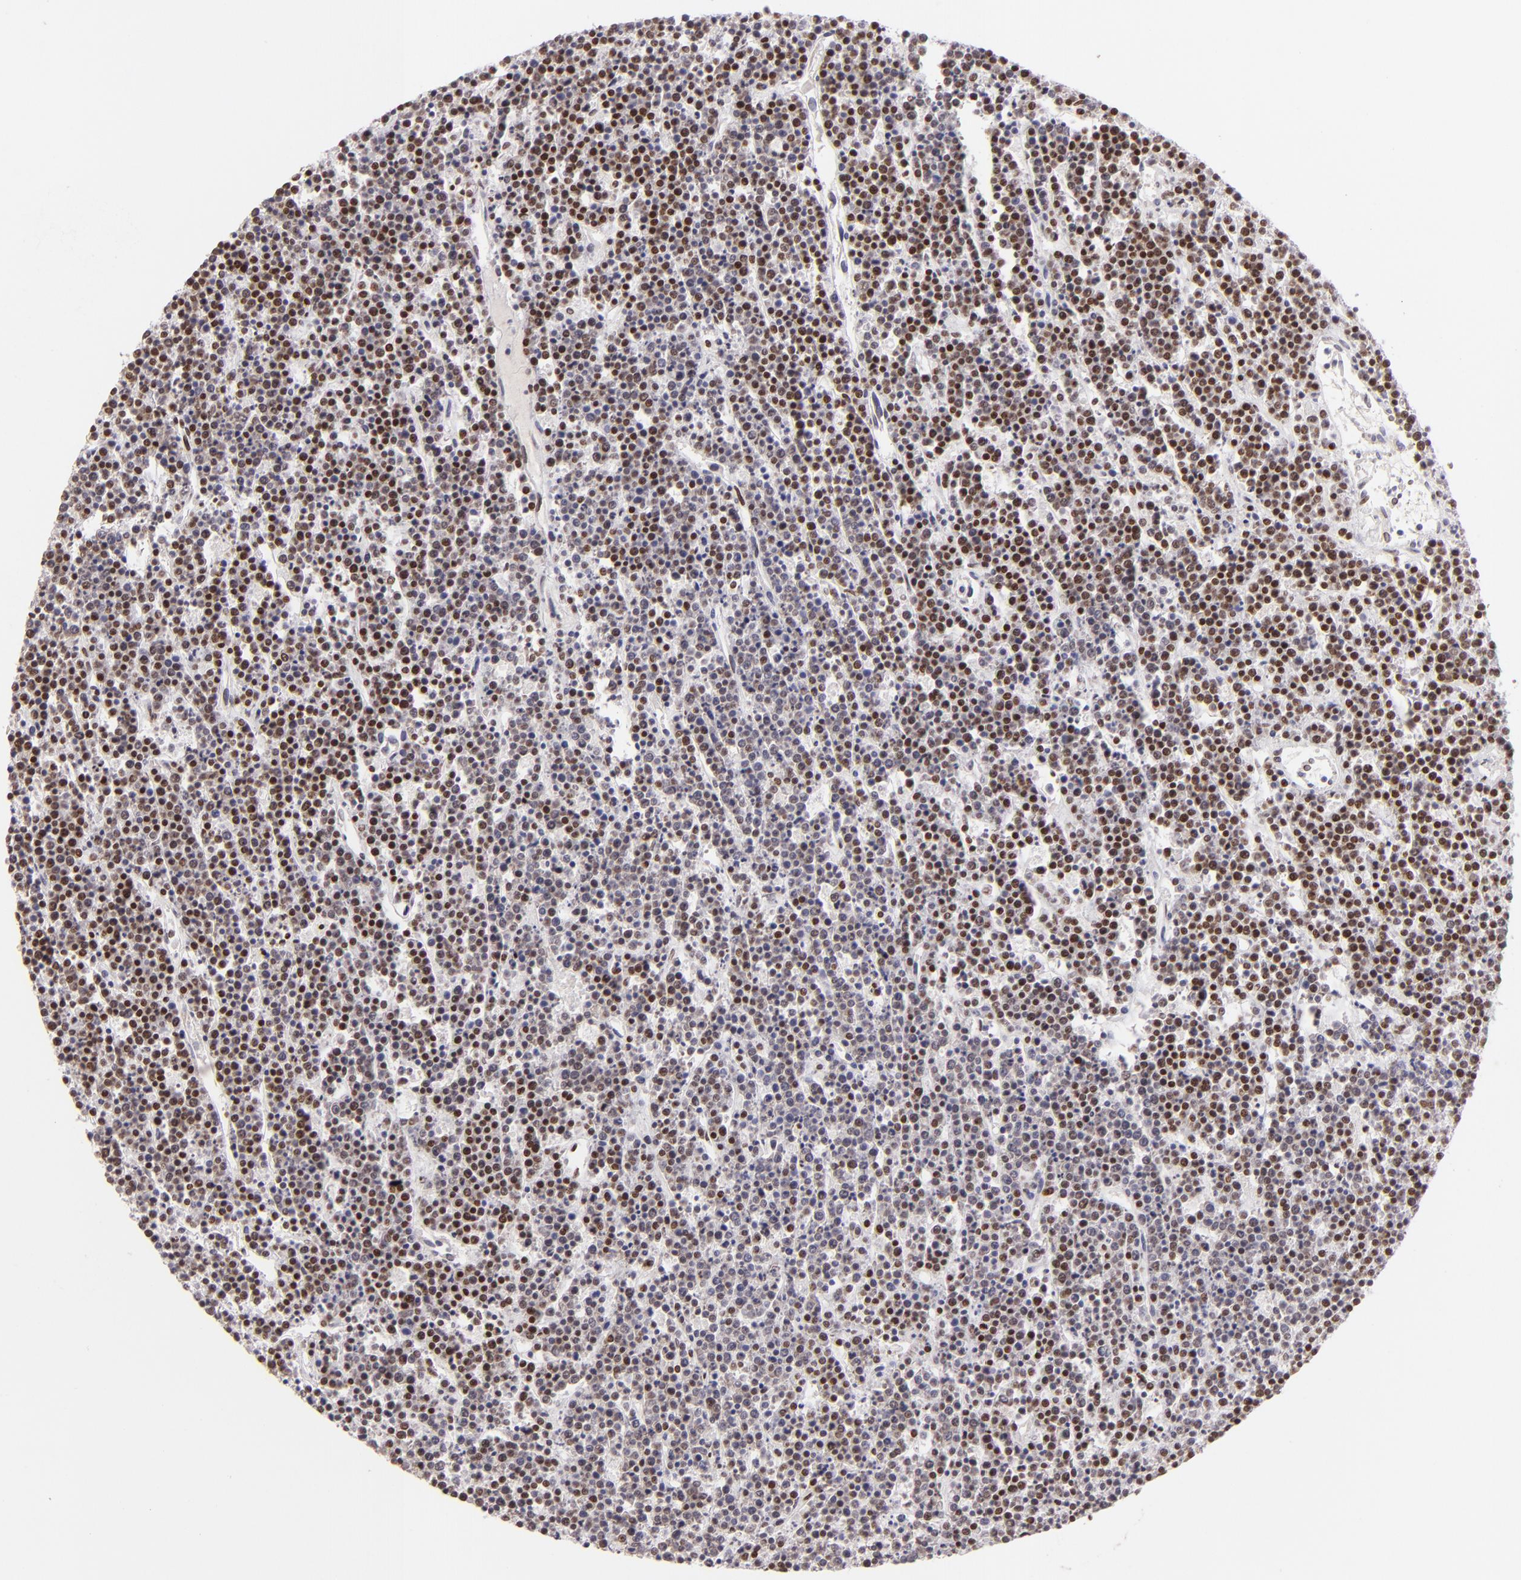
{"staining": {"intensity": "strong", "quantity": ">75%", "location": "nuclear"}, "tissue": "lymphoma", "cell_type": "Tumor cells", "image_type": "cancer", "snomed": [{"axis": "morphology", "description": "Malignant lymphoma, non-Hodgkin's type, High grade"}, {"axis": "topography", "description": "Ovary"}], "caption": "Brown immunohistochemical staining in human lymphoma reveals strong nuclear expression in about >75% of tumor cells.", "gene": "POU2F1", "patient": {"sex": "female", "age": 56}}